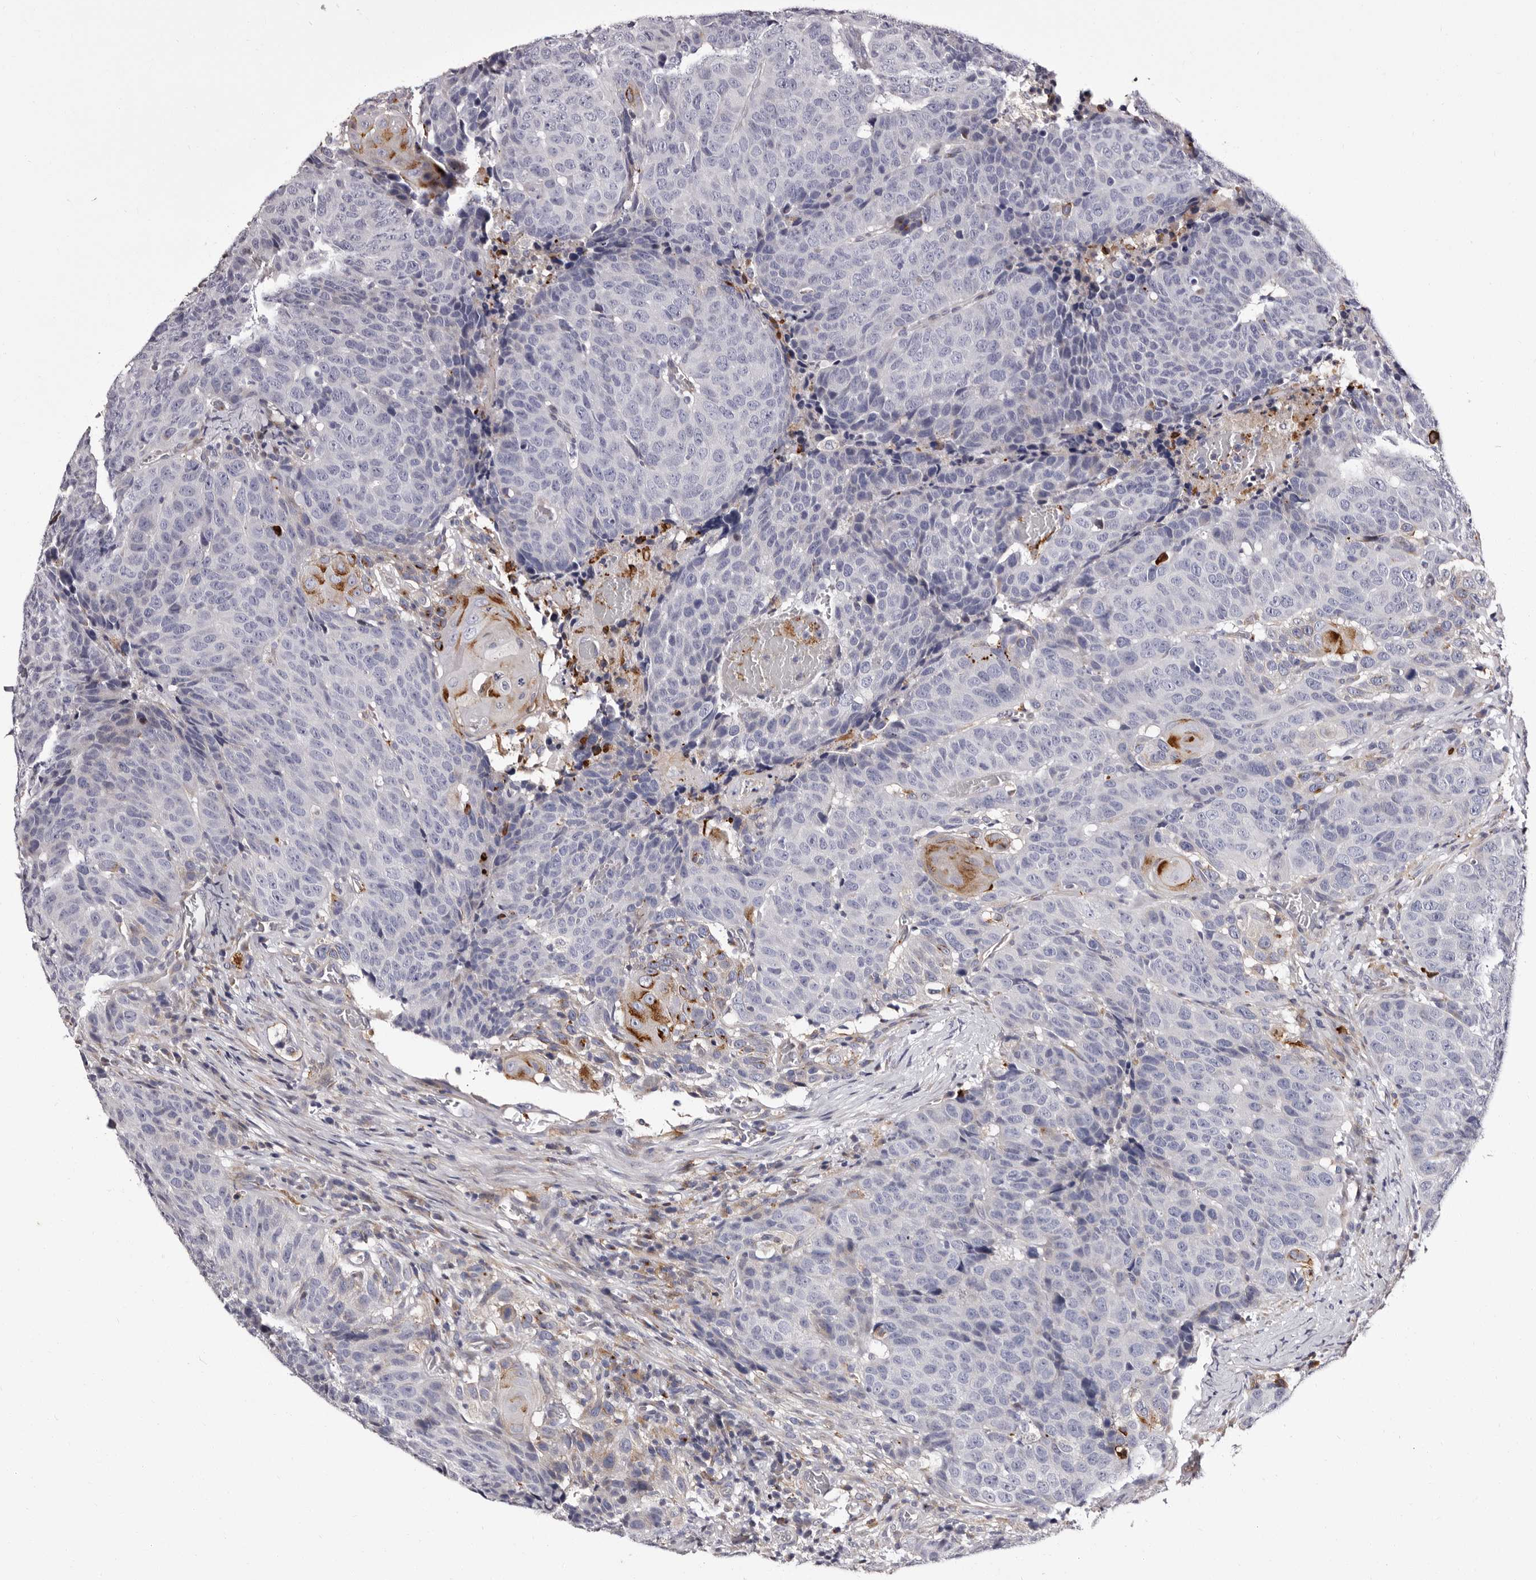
{"staining": {"intensity": "negative", "quantity": "none", "location": "none"}, "tissue": "head and neck cancer", "cell_type": "Tumor cells", "image_type": "cancer", "snomed": [{"axis": "morphology", "description": "Squamous cell carcinoma, NOS"}, {"axis": "topography", "description": "Head-Neck"}], "caption": "Immunohistochemistry micrograph of head and neck squamous cell carcinoma stained for a protein (brown), which exhibits no staining in tumor cells.", "gene": "AUNIP", "patient": {"sex": "male", "age": 66}}